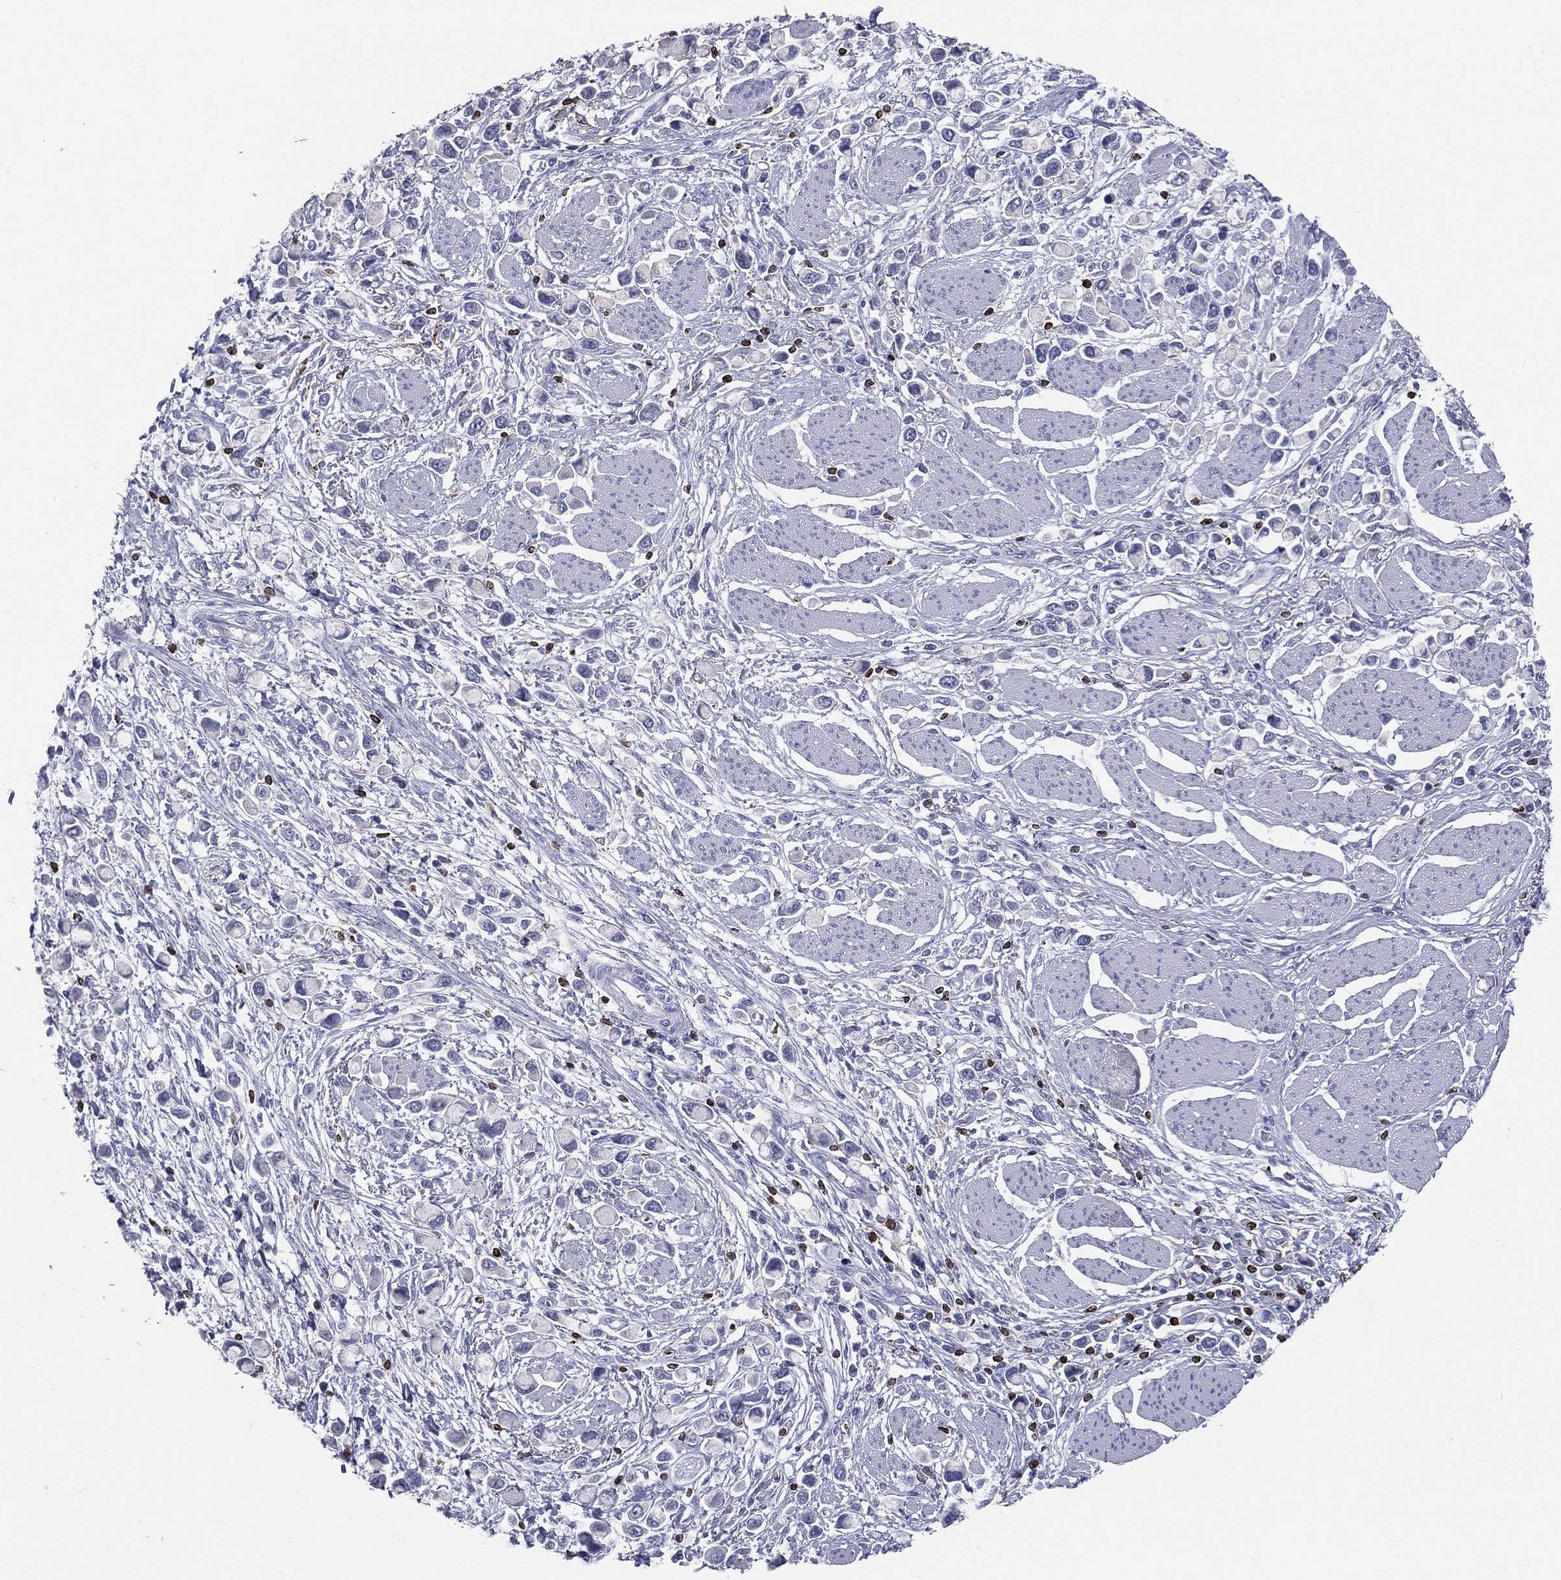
{"staining": {"intensity": "negative", "quantity": "none", "location": "none"}, "tissue": "stomach cancer", "cell_type": "Tumor cells", "image_type": "cancer", "snomed": [{"axis": "morphology", "description": "Adenocarcinoma, NOS"}, {"axis": "topography", "description": "Stomach"}], "caption": "A micrograph of human stomach adenocarcinoma is negative for staining in tumor cells.", "gene": "CTSW", "patient": {"sex": "female", "age": 81}}